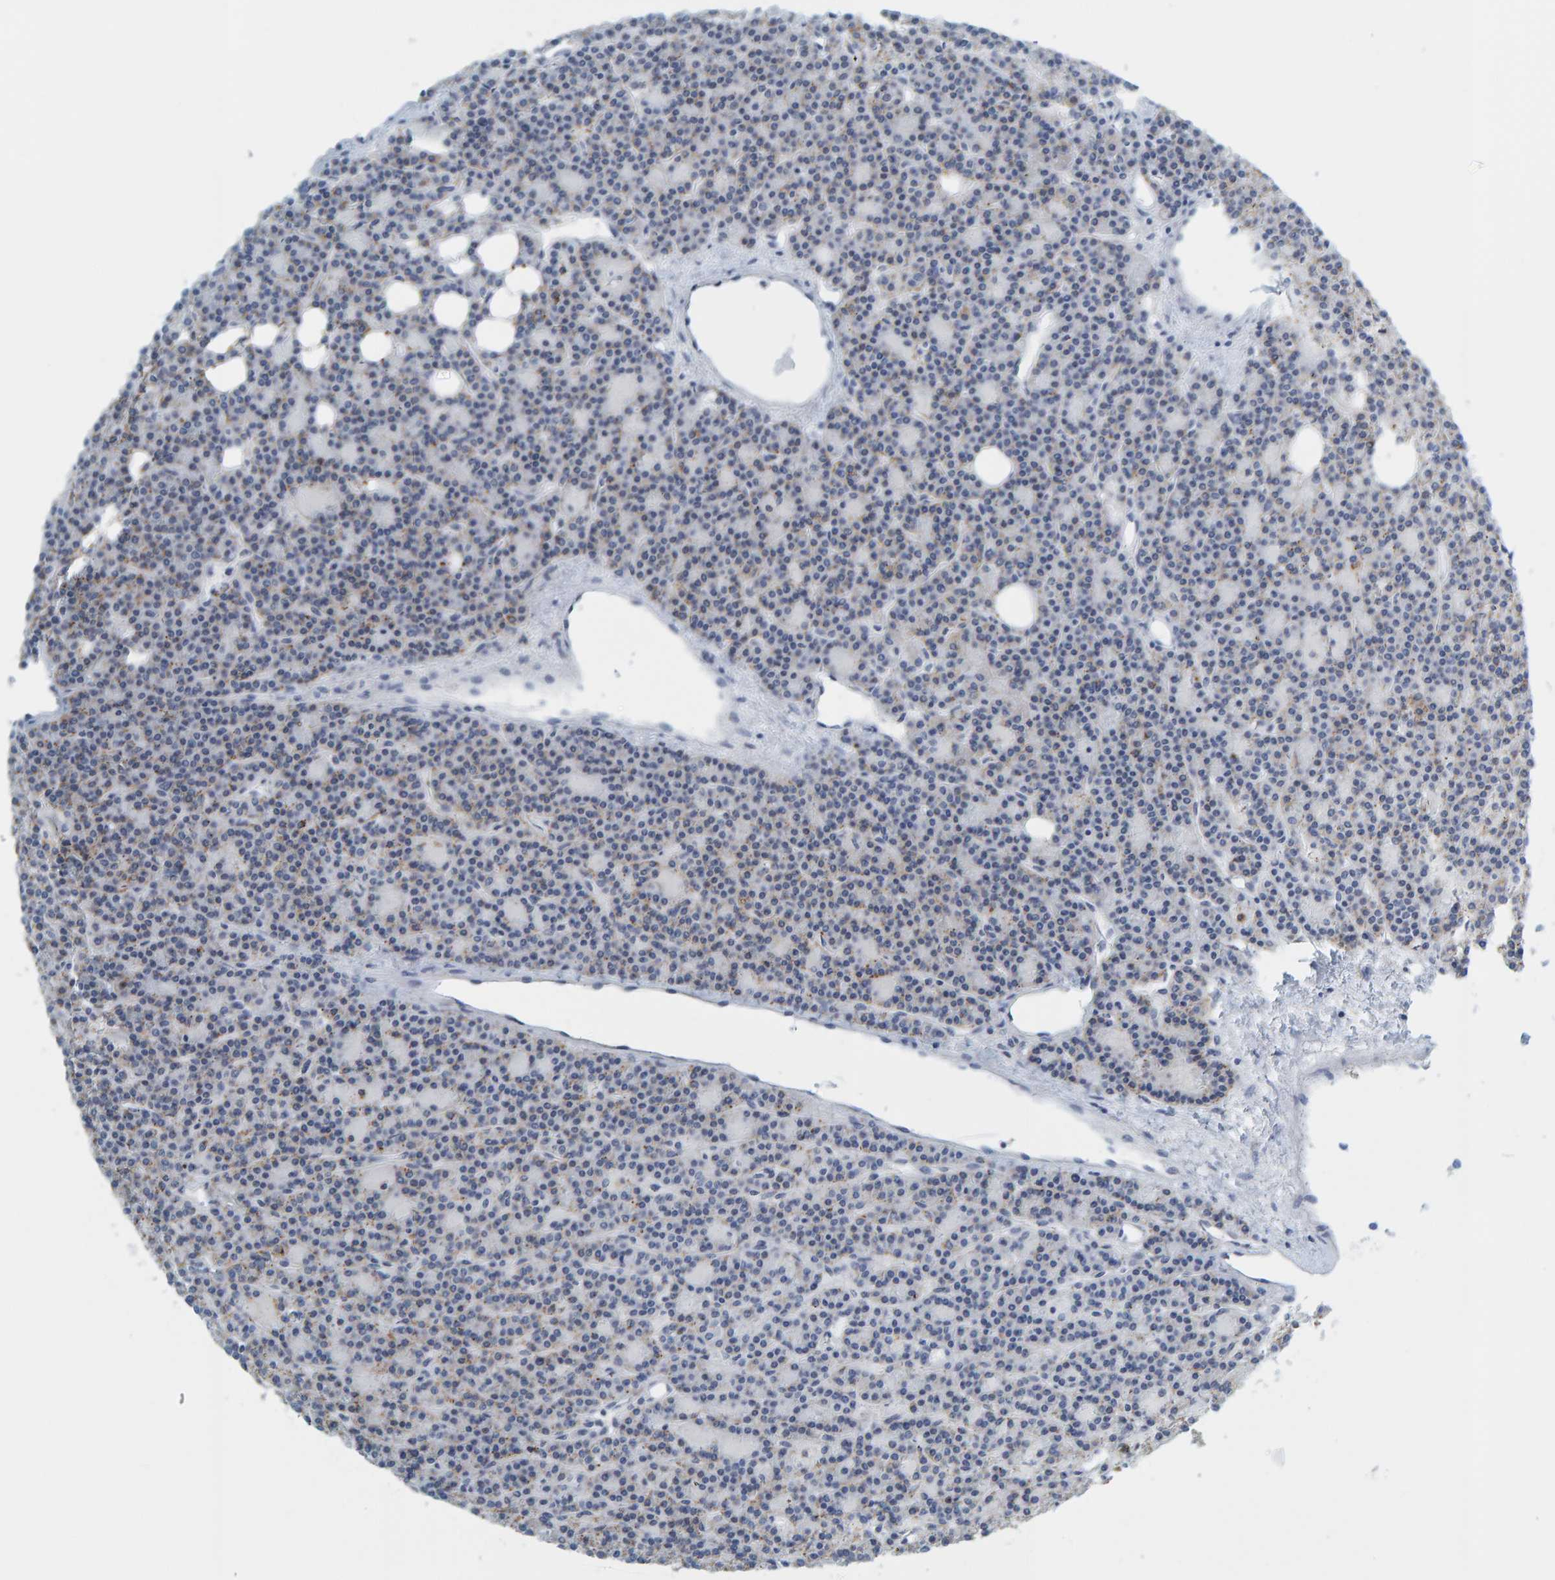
{"staining": {"intensity": "weak", "quantity": "<25%", "location": "cytoplasmic/membranous"}, "tissue": "parathyroid gland", "cell_type": "Glandular cells", "image_type": "normal", "snomed": [{"axis": "morphology", "description": "Normal tissue, NOS"}, {"axis": "morphology", "description": "Adenoma, NOS"}, {"axis": "topography", "description": "Parathyroid gland"}], "caption": "The micrograph displays no staining of glandular cells in benign parathyroid gland. (Immunohistochemistry, brightfield microscopy, high magnification).", "gene": "BIN3", "patient": {"sex": "female", "age": 57}}